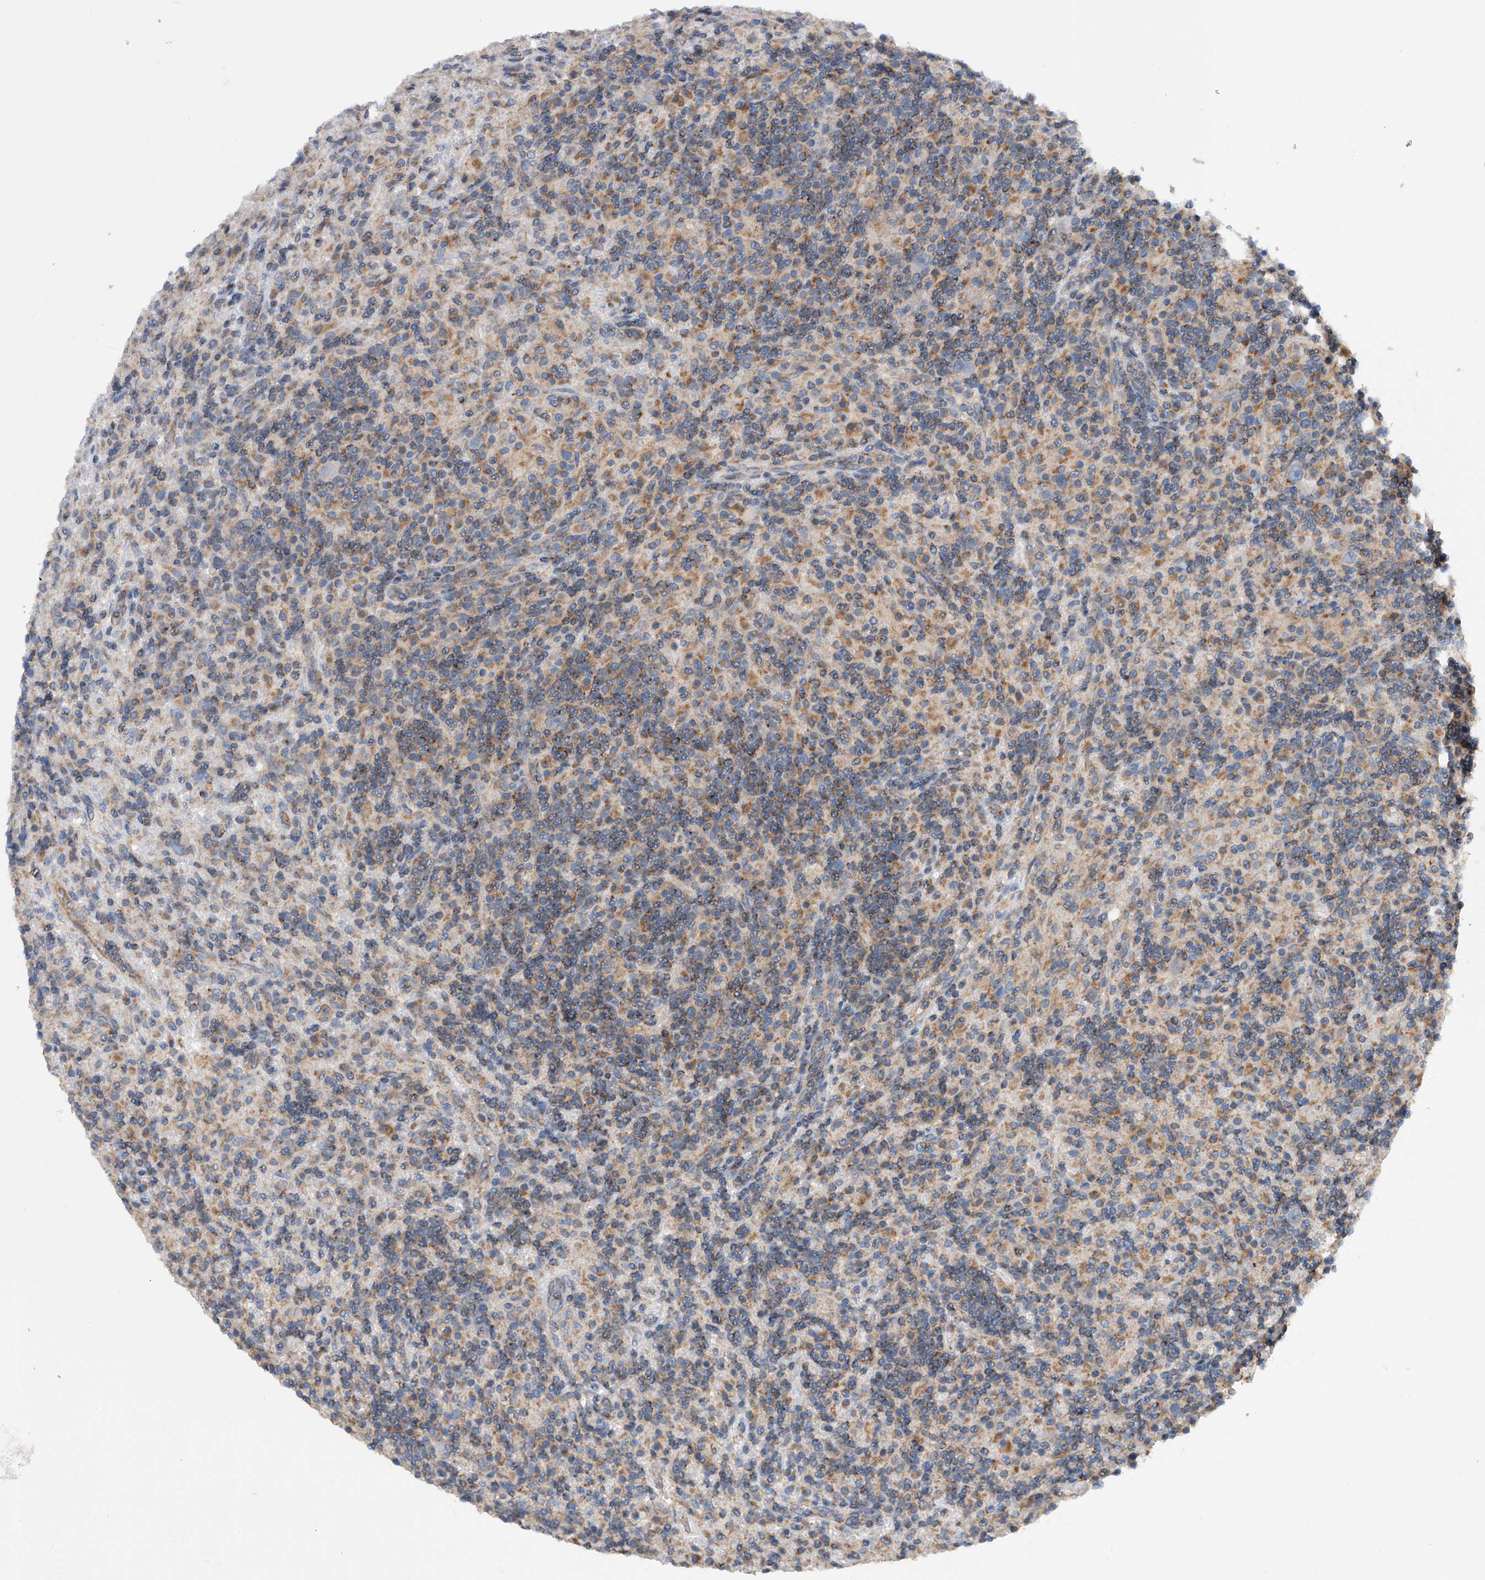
{"staining": {"intensity": "negative", "quantity": "none", "location": "none"}, "tissue": "lymphoma", "cell_type": "Tumor cells", "image_type": "cancer", "snomed": [{"axis": "morphology", "description": "Hodgkin's disease, NOS"}, {"axis": "topography", "description": "Lymph node"}], "caption": "Immunohistochemistry (IHC) of human Hodgkin's disease displays no positivity in tumor cells. (DAB immunohistochemistry (IHC) with hematoxylin counter stain).", "gene": "MLYCD", "patient": {"sex": "male", "age": 70}}